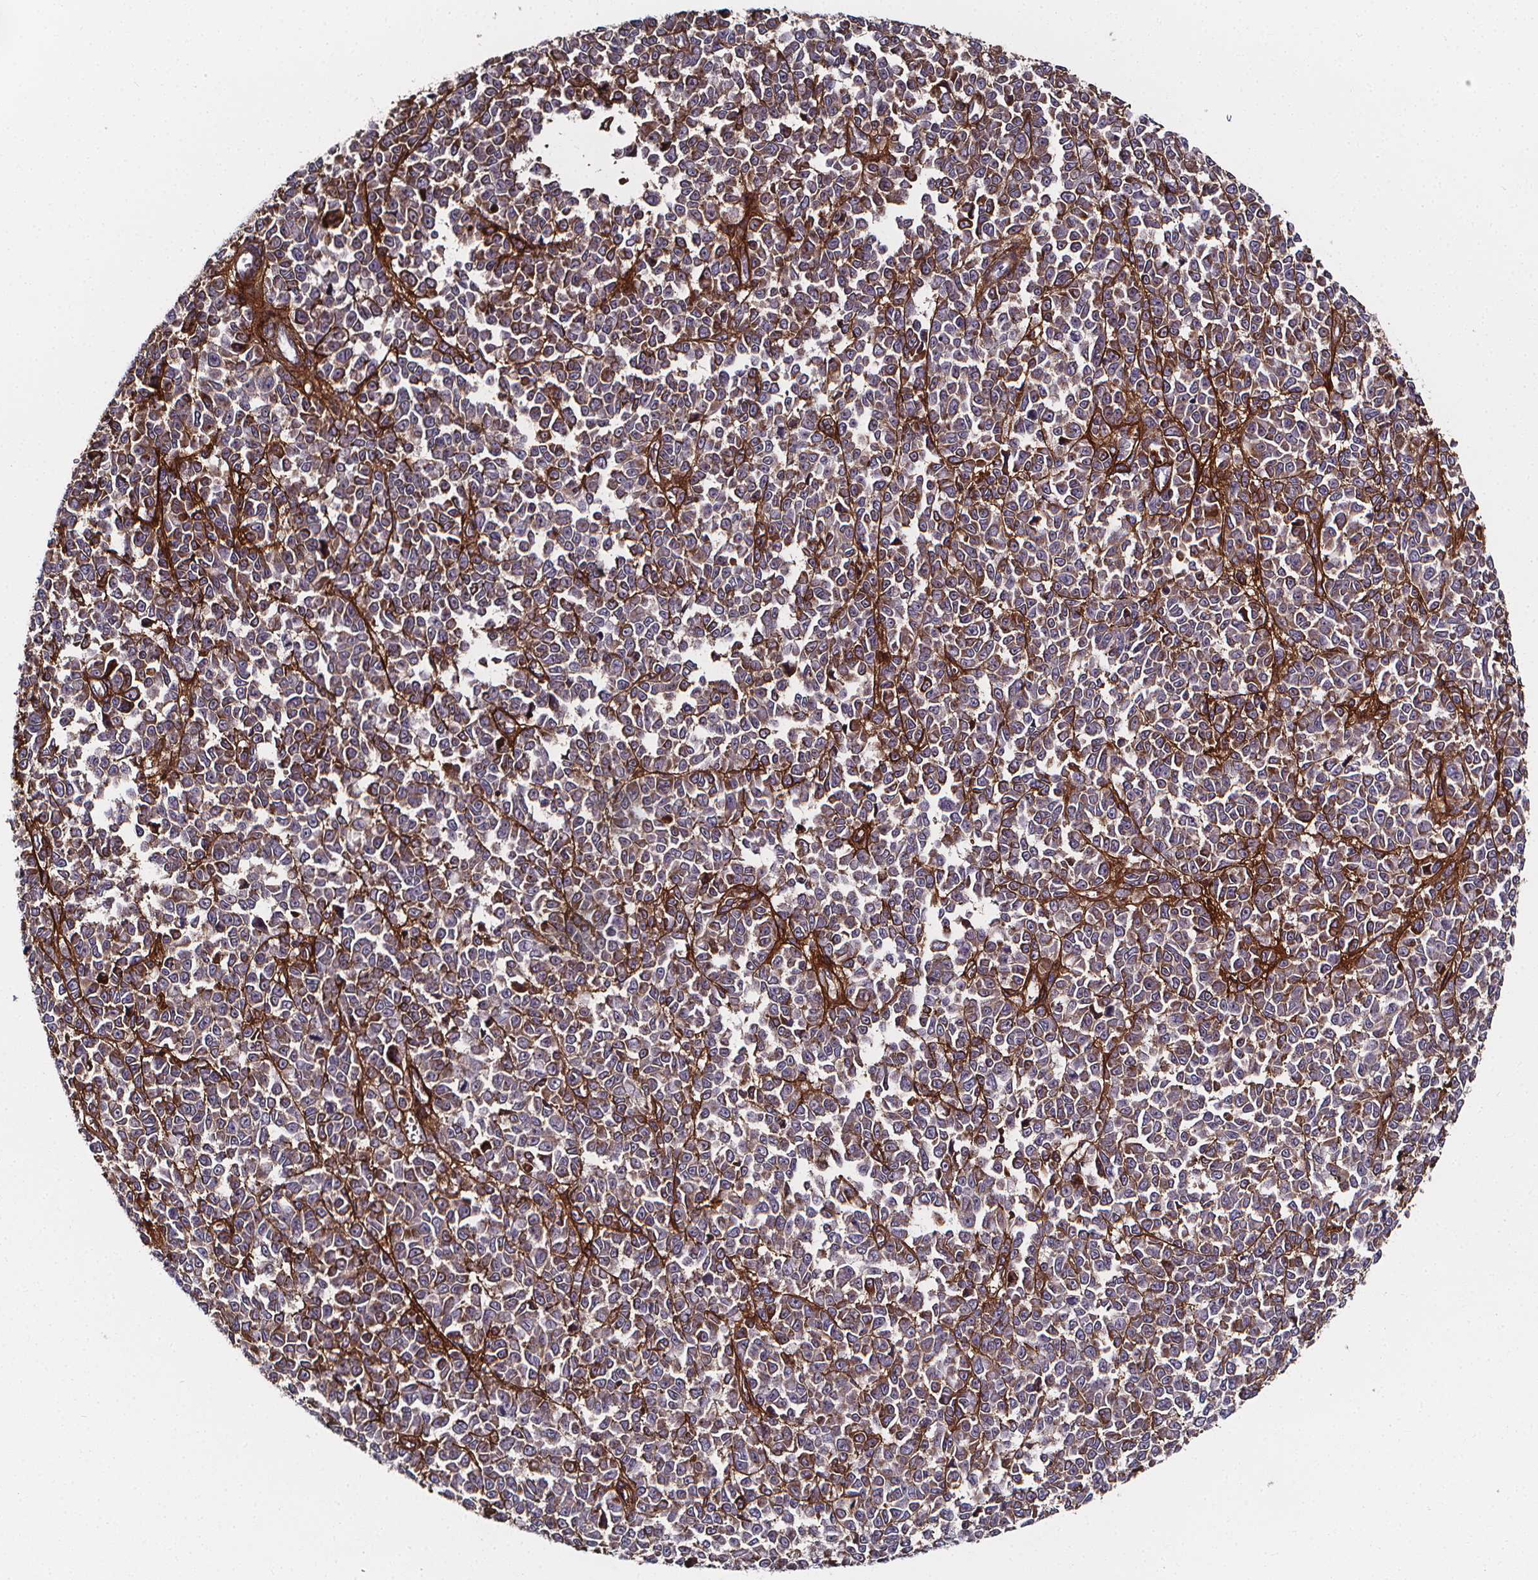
{"staining": {"intensity": "negative", "quantity": "none", "location": "none"}, "tissue": "melanoma", "cell_type": "Tumor cells", "image_type": "cancer", "snomed": [{"axis": "morphology", "description": "Malignant melanoma, NOS"}, {"axis": "topography", "description": "Skin"}], "caption": "A micrograph of melanoma stained for a protein shows no brown staining in tumor cells.", "gene": "AEBP1", "patient": {"sex": "female", "age": 95}}